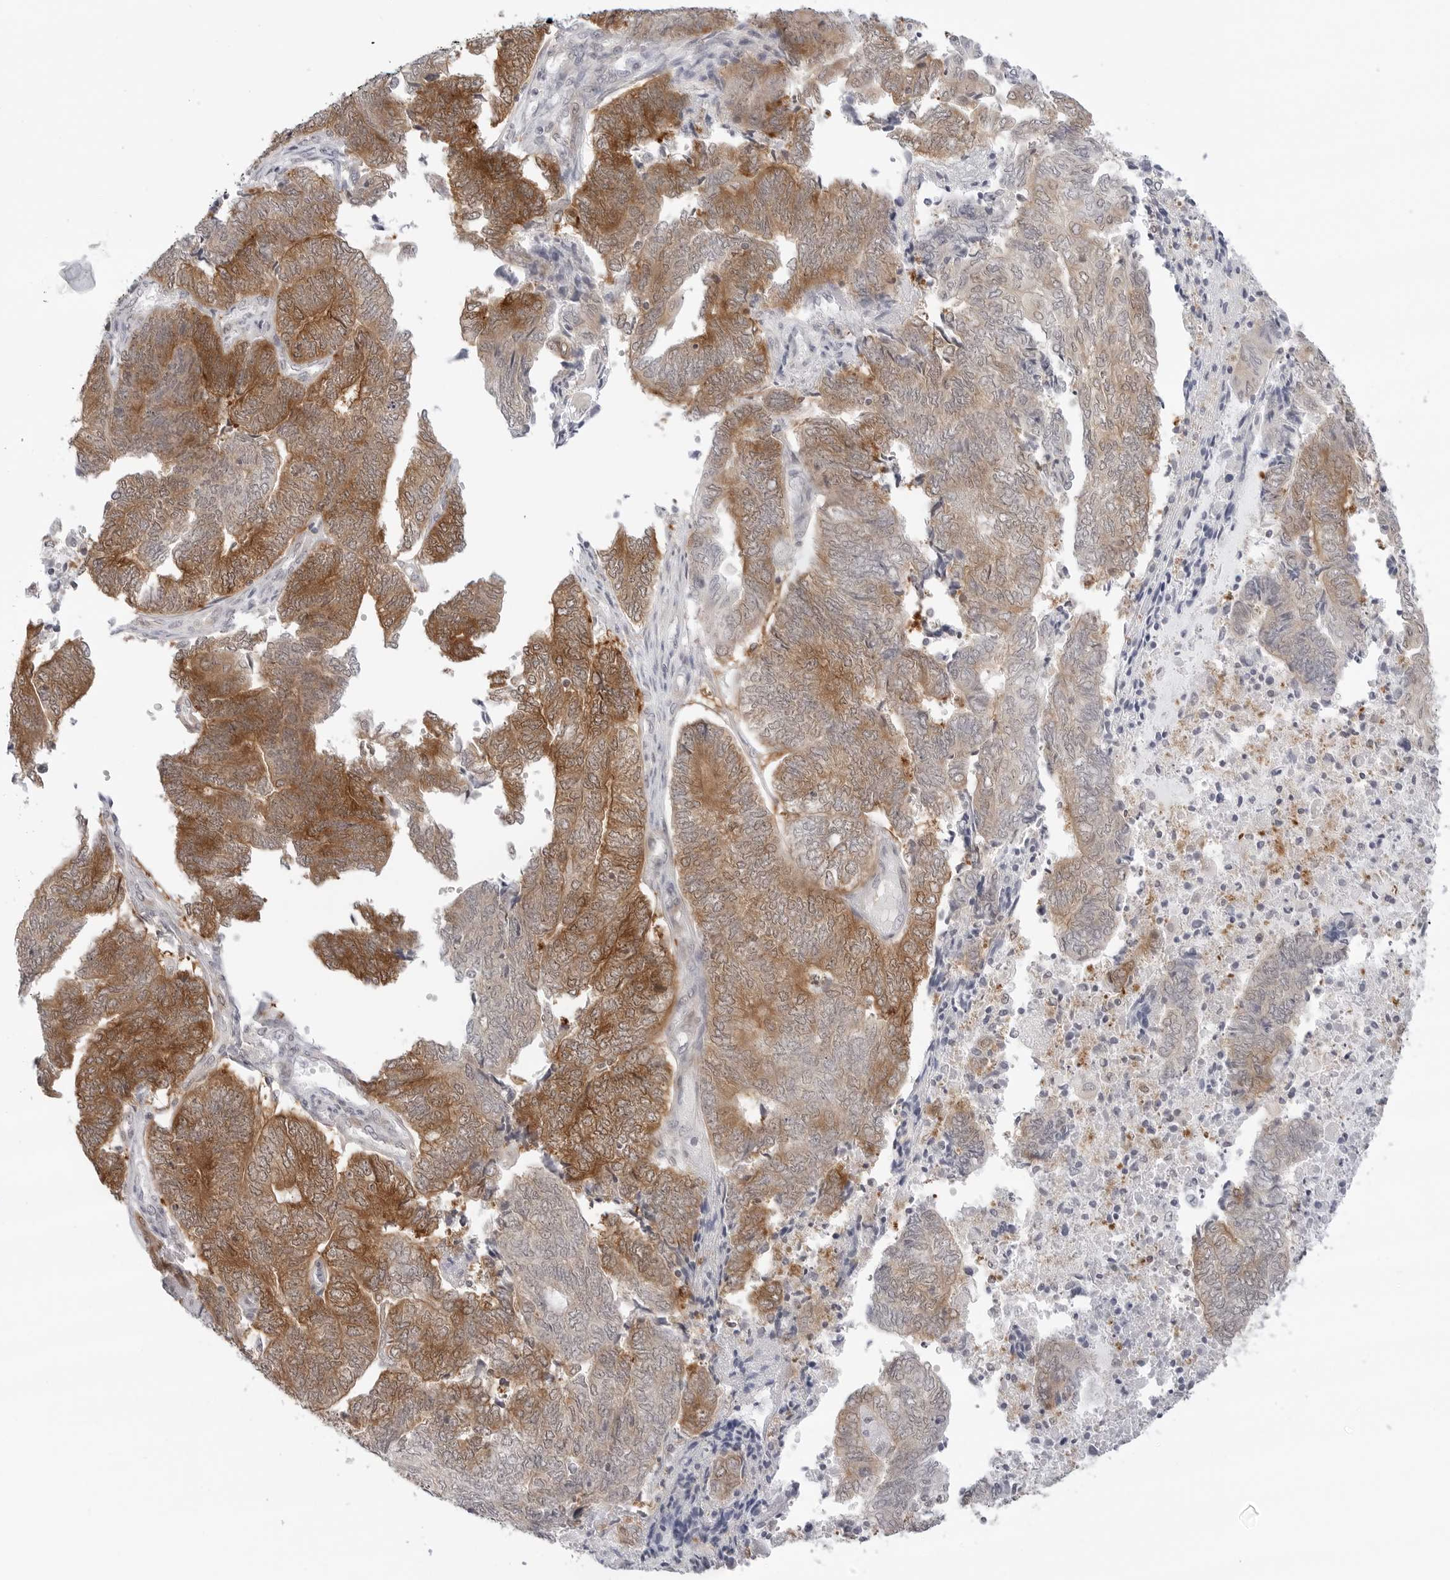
{"staining": {"intensity": "strong", "quantity": "25%-75%", "location": "cytoplasmic/membranous"}, "tissue": "endometrial cancer", "cell_type": "Tumor cells", "image_type": "cancer", "snomed": [{"axis": "morphology", "description": "Adenocarcinoma, NOS"}, {"axis": "topography", "description": "Uterus"}, {"axis": "topography", "description": "Endometrium"}], "caption": "Endometrial cancer (adenocarcinoma) stained for a protein (brown) demonstrates strong cytoplasmic/membranous positive positivity in about 25%-75% of tumor cells.", "gene": "NUDC", "patient": {"sex": "female", "age": 70}}